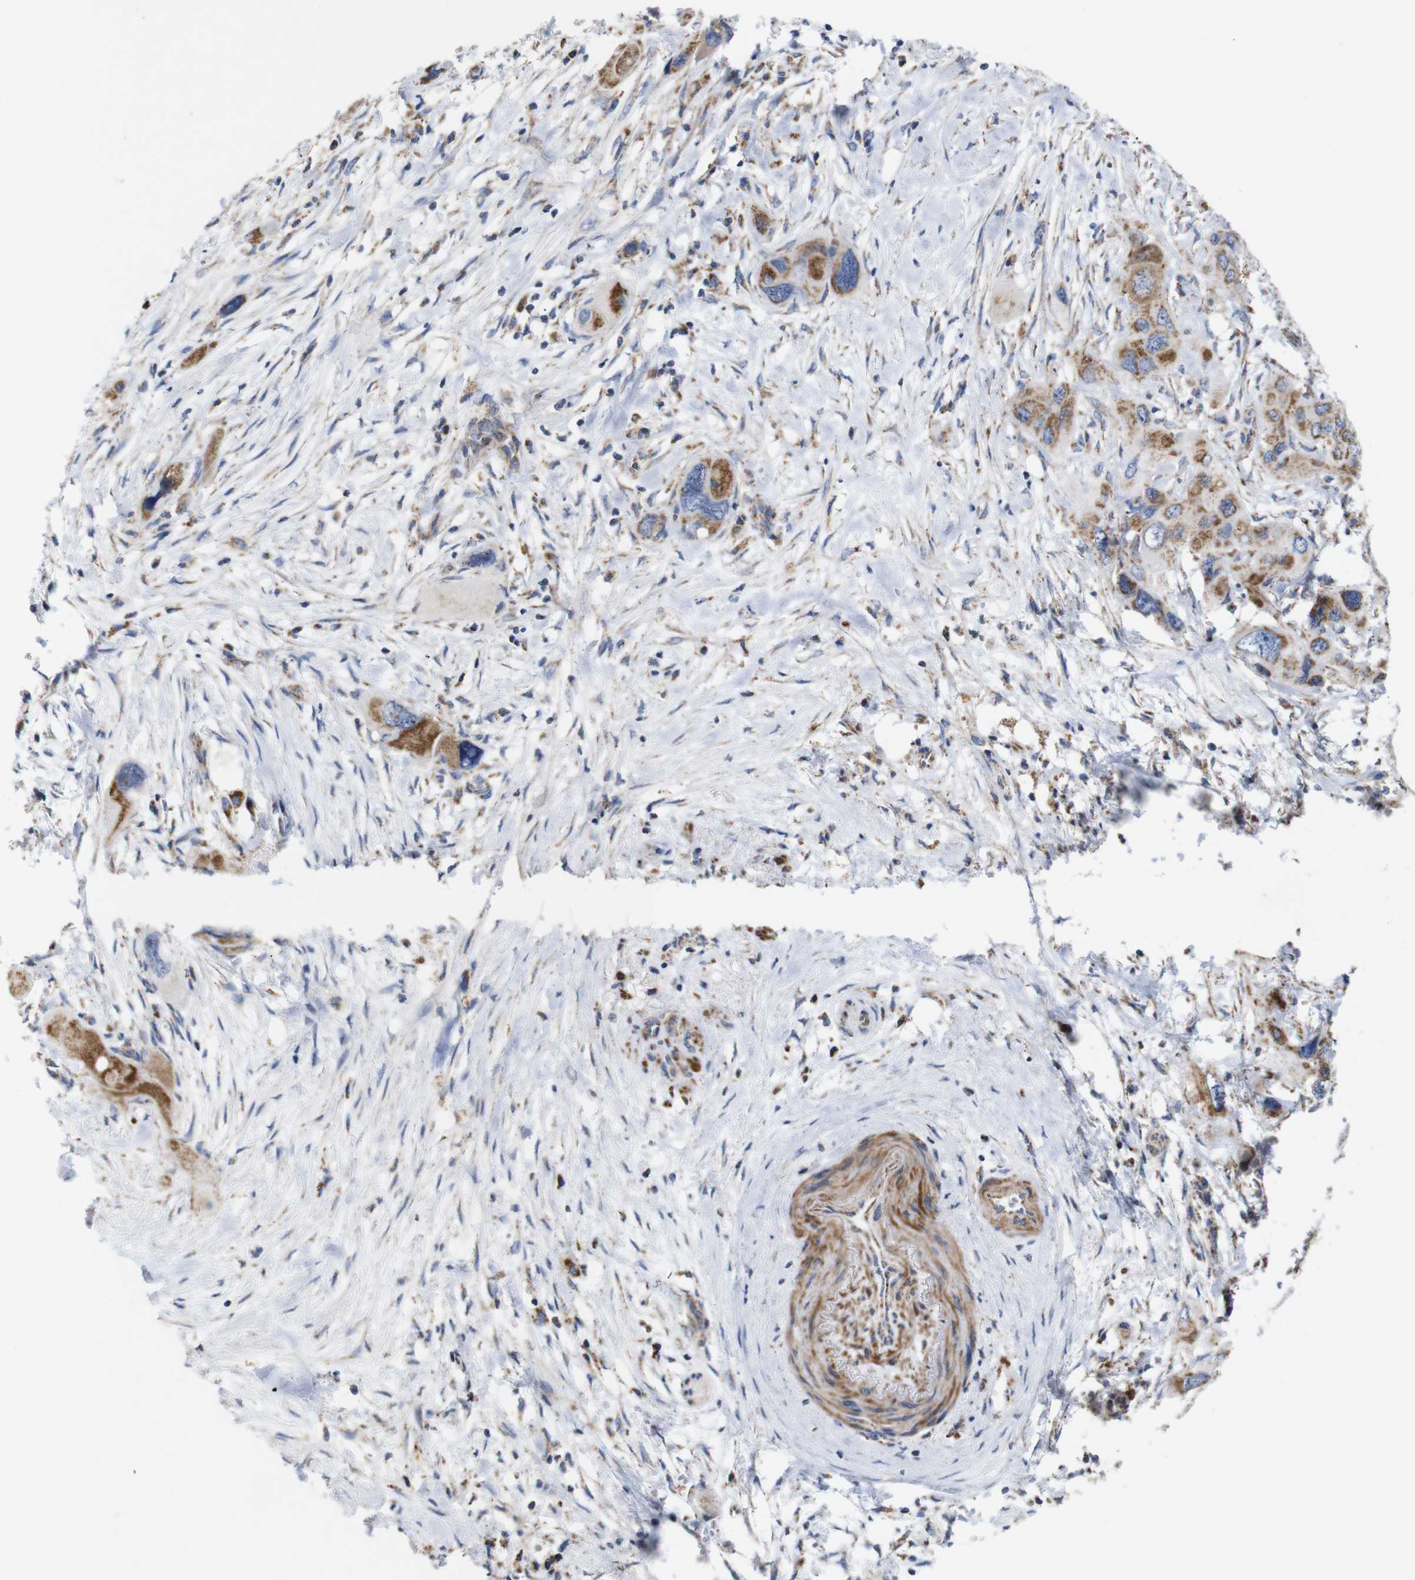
{"staining": {"intensity": "moderate", "quantity": ">75%", "location": "cytoplasmic/membranous"}, "tissue": "pancreatic cancer", "cell_type": "Tumor cells", "image_type": "cancer", "snomed": [{"axis": "morphology", "description": "Adenocarcinoma, NOS"}, {"axis": "topography", "description": "Pancreas"}], "caption": "Adenocarcinoma (pancreatic) stained for a protein exhibits moderate cytoplasmic/membranous positivity in tumor cells.", "gene": "FAM171B", "patient": {"sex": "male", "age": 73}}